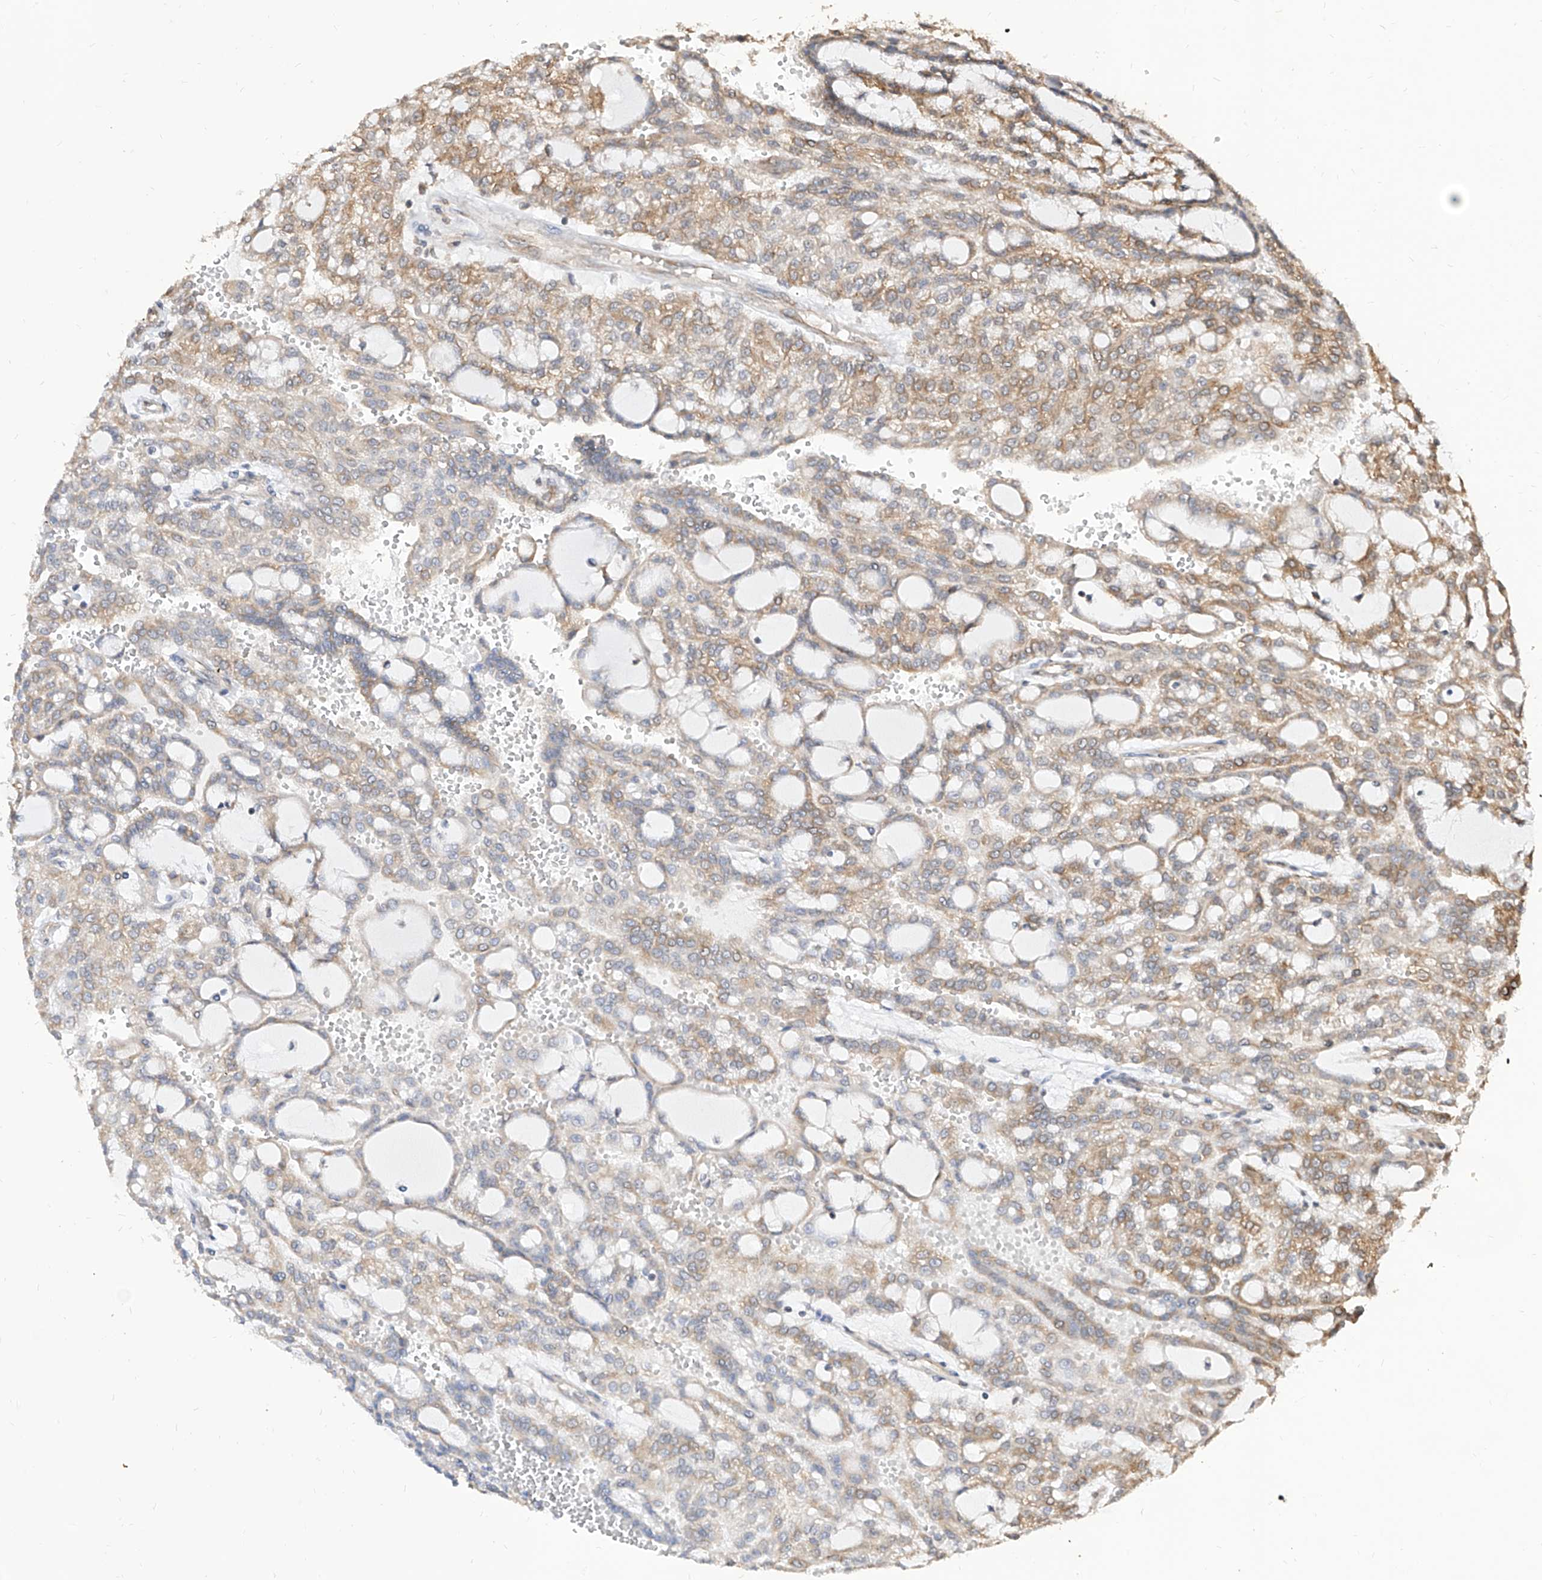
{"staining": {"intensity": "weak", "quantity": "25%-75%", "location": "cytoplasmic/membranous"}, "tissue": "renal cancer", "cell_type": "Tumor cells", "image_type": "cancer", "snomed": [{"axis": "morphology", "description": "Adenocarcinoma, NOS"}, {"axis": "topography", "description": "Kidney"}], "caption": "This image displays immunohistochemistry staining of adenocarcinoma (renal), with low weak cytoplasmic/membranous staining in about 25%-75% of tumor cells.", "gene": "C8orf82", "patient": {"sex": "male", "age": 63}}